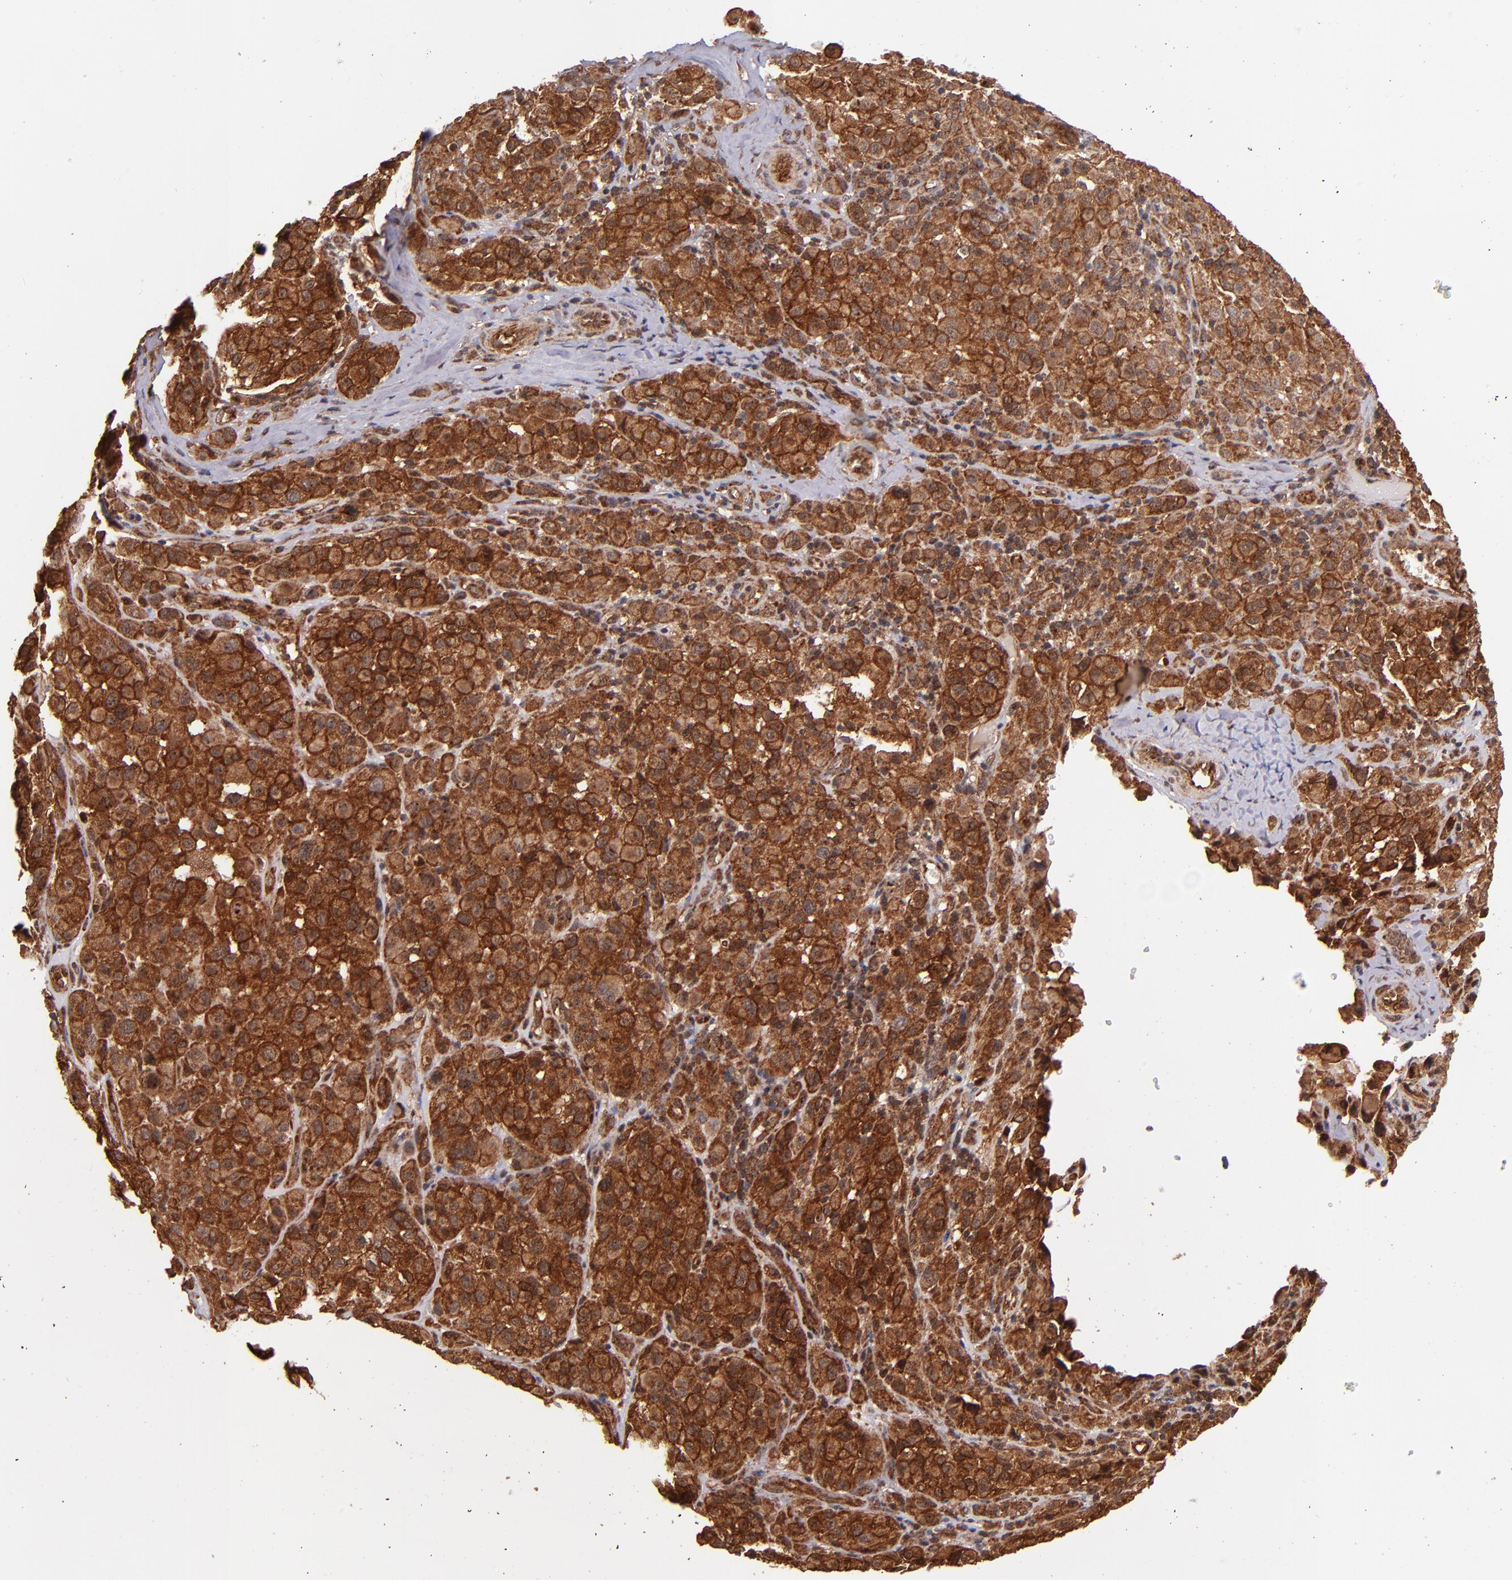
{"staining": {"intensity": "strong", "quantity": ">75%", "location": "cytoplasmic/membranous"}, "tissue": "melanoma", "cell_type": "Tumor cells", "image_type": "cancer", "snomed": [{"axis": "morphology", "description": "Malignant melanoma, NOS"}, {"axis": "topography", "description": "Skin"}], "caption": "Tumor cells demonstrate high levels of strong cytoplasmic/membranous staining in about >75% of cells in melanoma.", "gene": "STX8", "patient": {"sex": "female", "age": 21}}